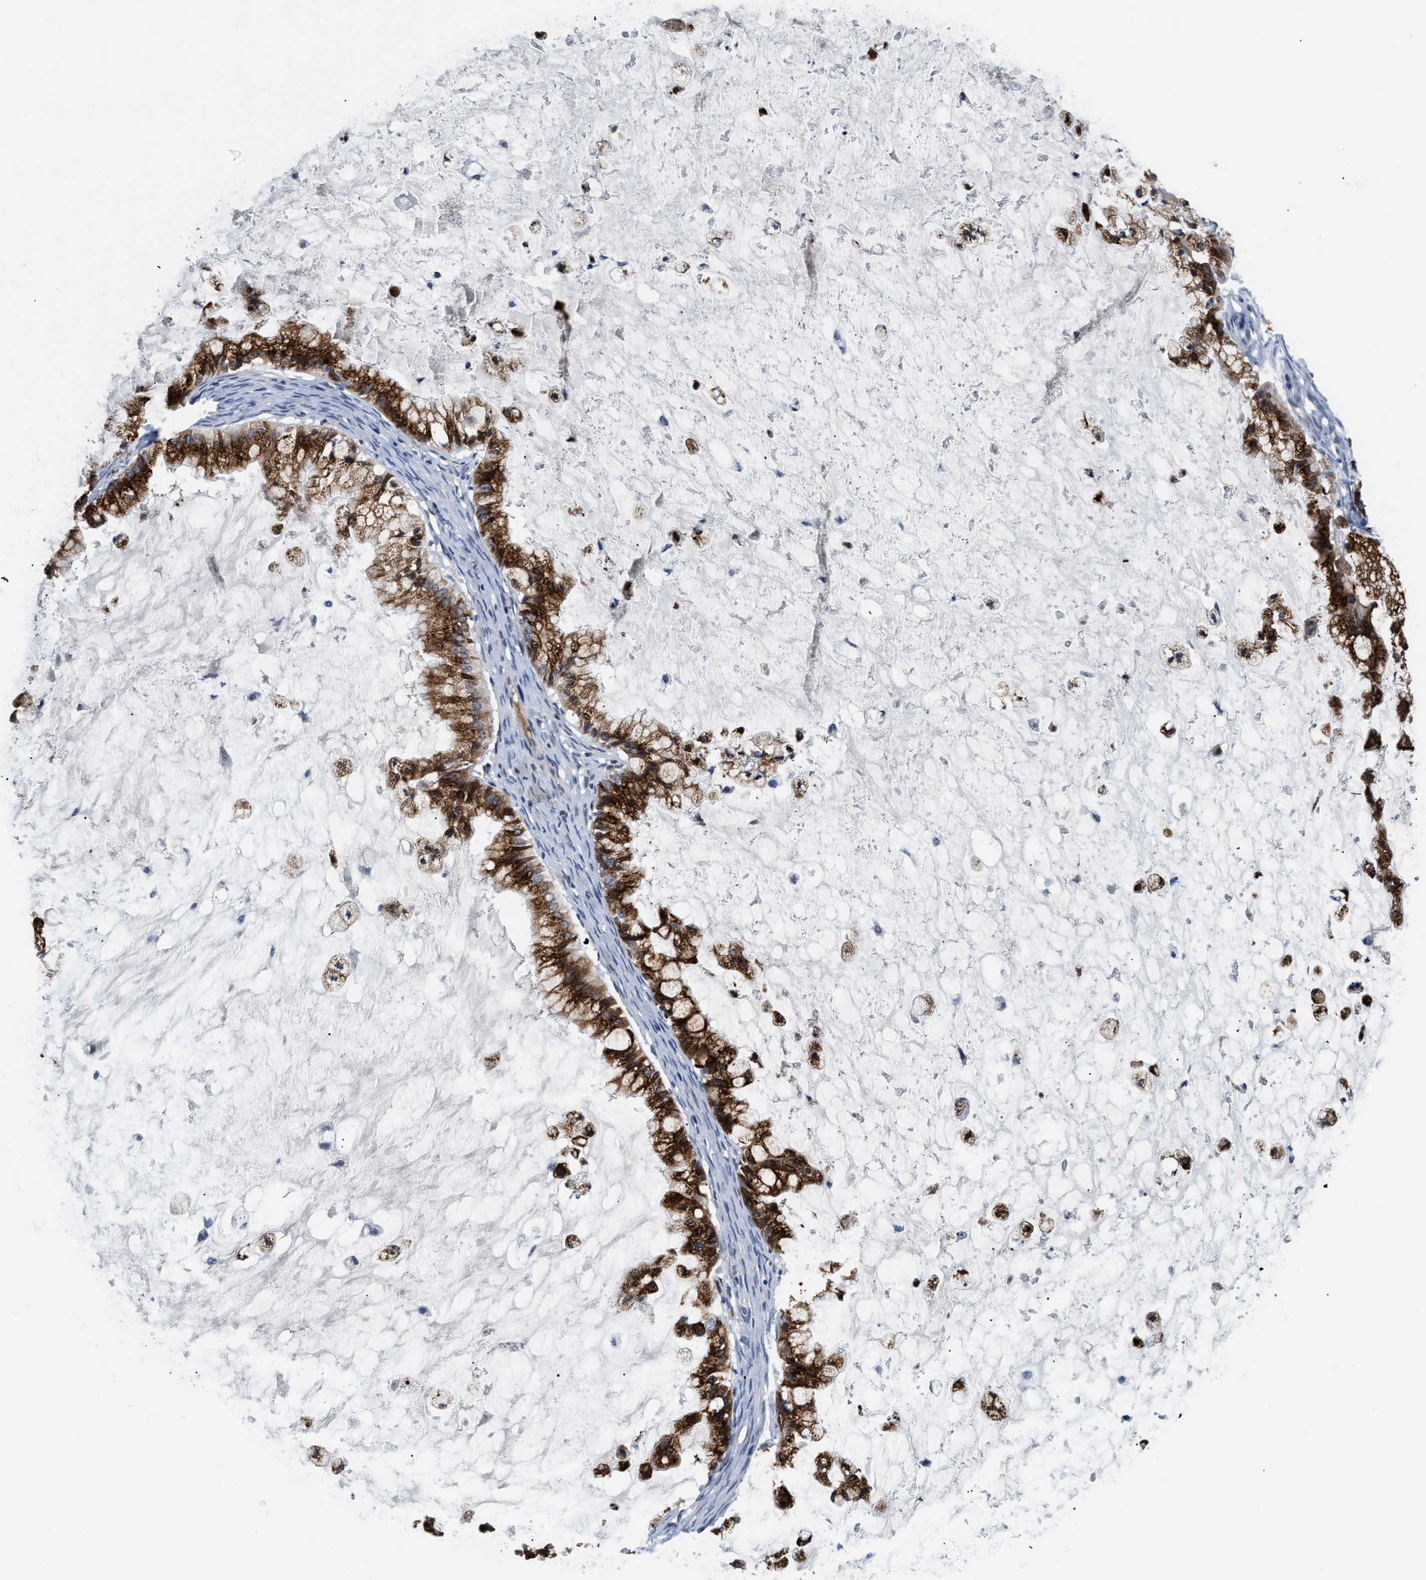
{"staining": {"intensity": "strong", "quantity": ">75%", "location": "cytoplasmic/membranous"}, "tissue": "ovarian cancer", "cell_type": "Tumor cells", "image_type": "cancer", "snomed": [{"axis": "morphology", "description": "Cystadenocarcinoma, mucinous, NOS"}, {"axis": "topography", "description": "Ovary"}], "caption": "IHC of human ovarian mucinous cystadenocarcinoma demonstrates high levels of strong cytoplasmic/membranous staining in approximately >75% of tumor cells.", "gene": "OR9K2", "patient": {"sex": "female", "age": 57}}